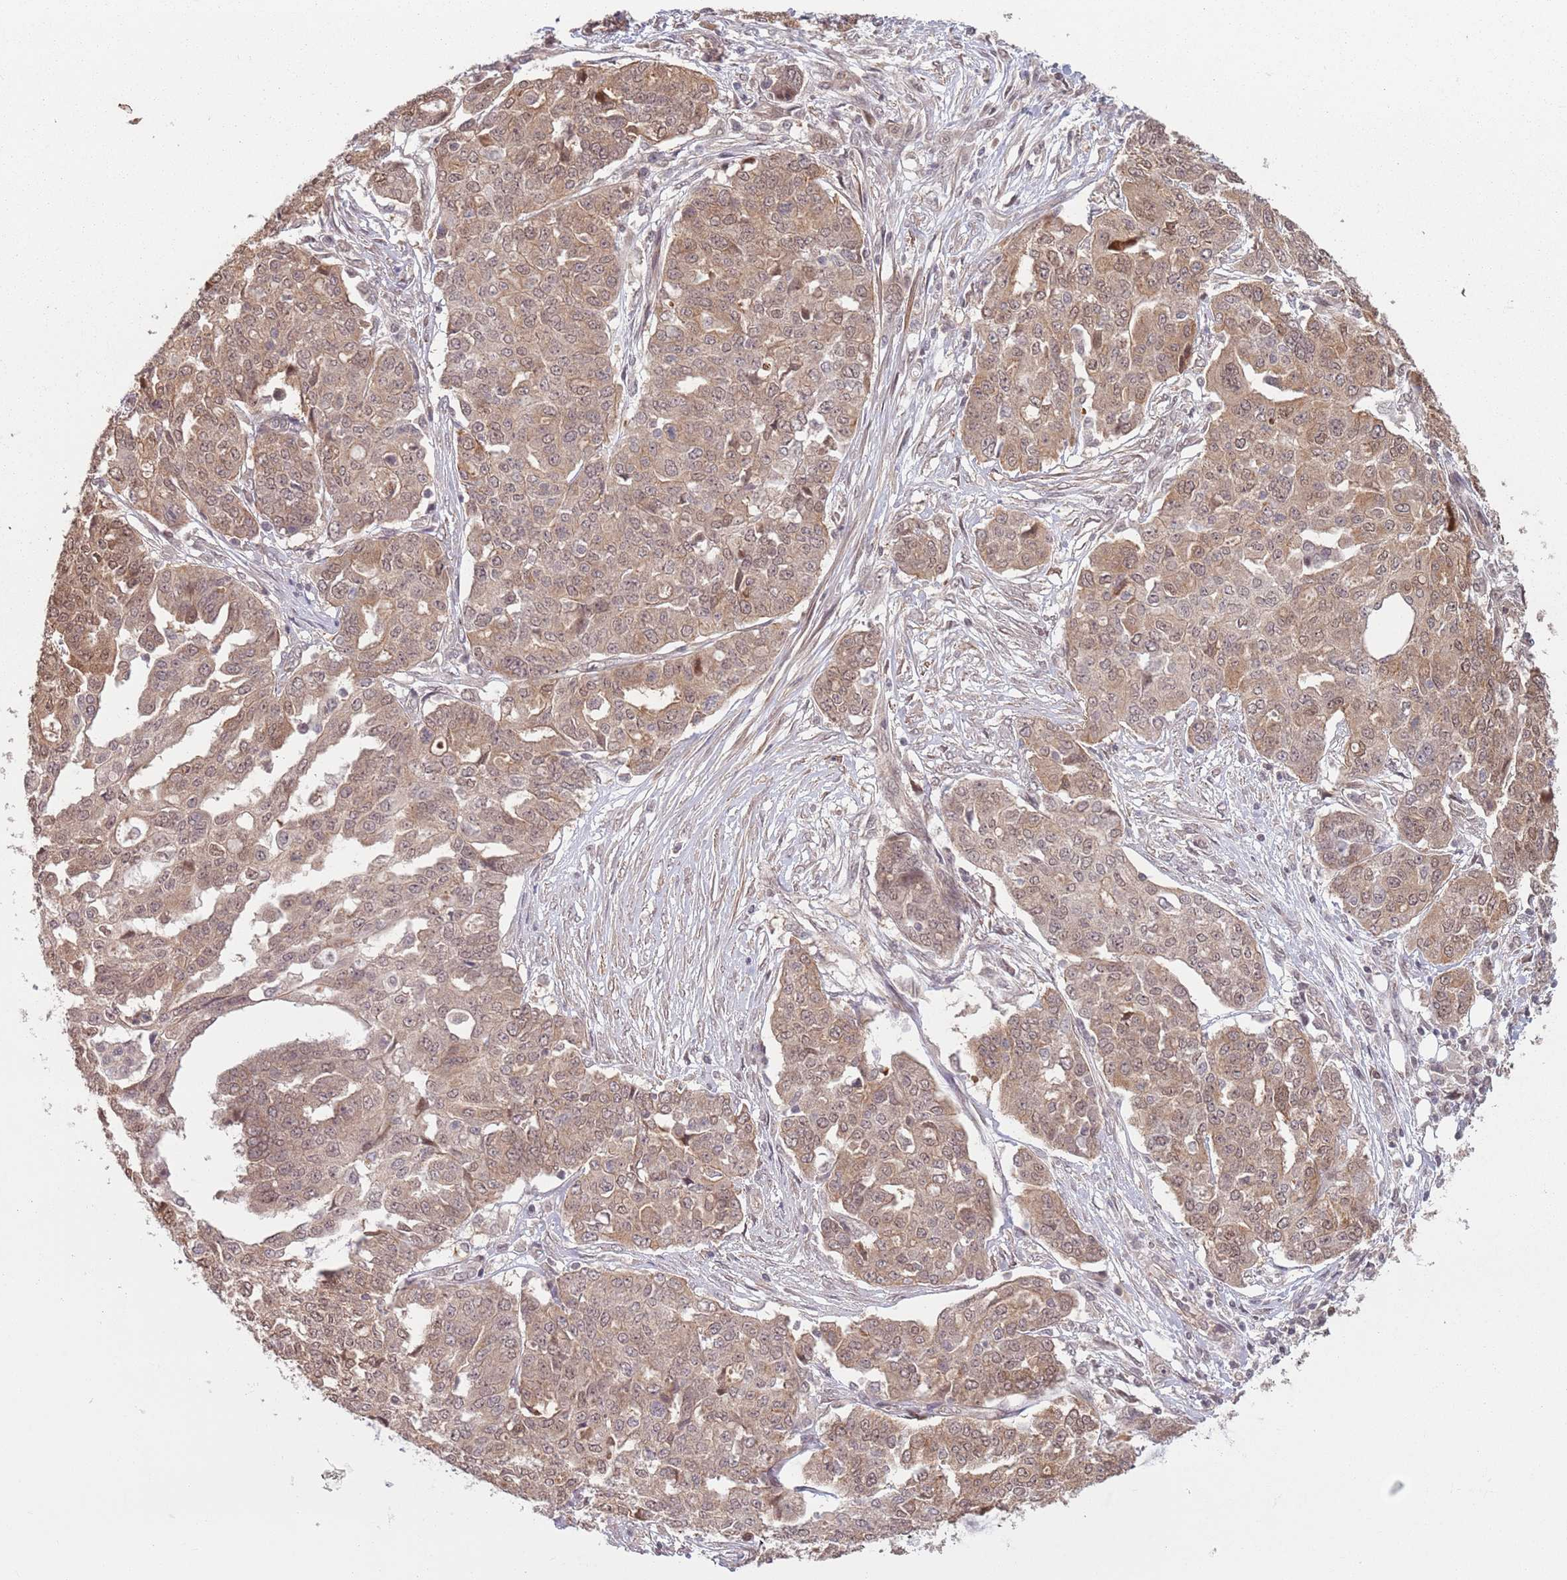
{"staining": {"intensity": "moderate", "quantity": ">75%", "location": "cytoplasmic/membranous,nuclear"}, "tissue": "ovarian cancer", "cell_type": "Tumor cells", "image_type": "cancer", "snomed": [{"axis": "morphology", "description": "Cystadenocarcinoma, serous, NOS"}, {"axis": "topography", "description": "Soft tissue"}, {"axis": "topography", "description": "Ovary"}], "caption": "This histopathology image demonstrates IHC staining of human serous cystadenocarcinoma (ovarian), with medium moderate cytoplasmic/membranous and nuclear expression in approximately >75% of tumor cells.", "gene": "CCDC154", "patient": {"sex": "female", "age": 57}}